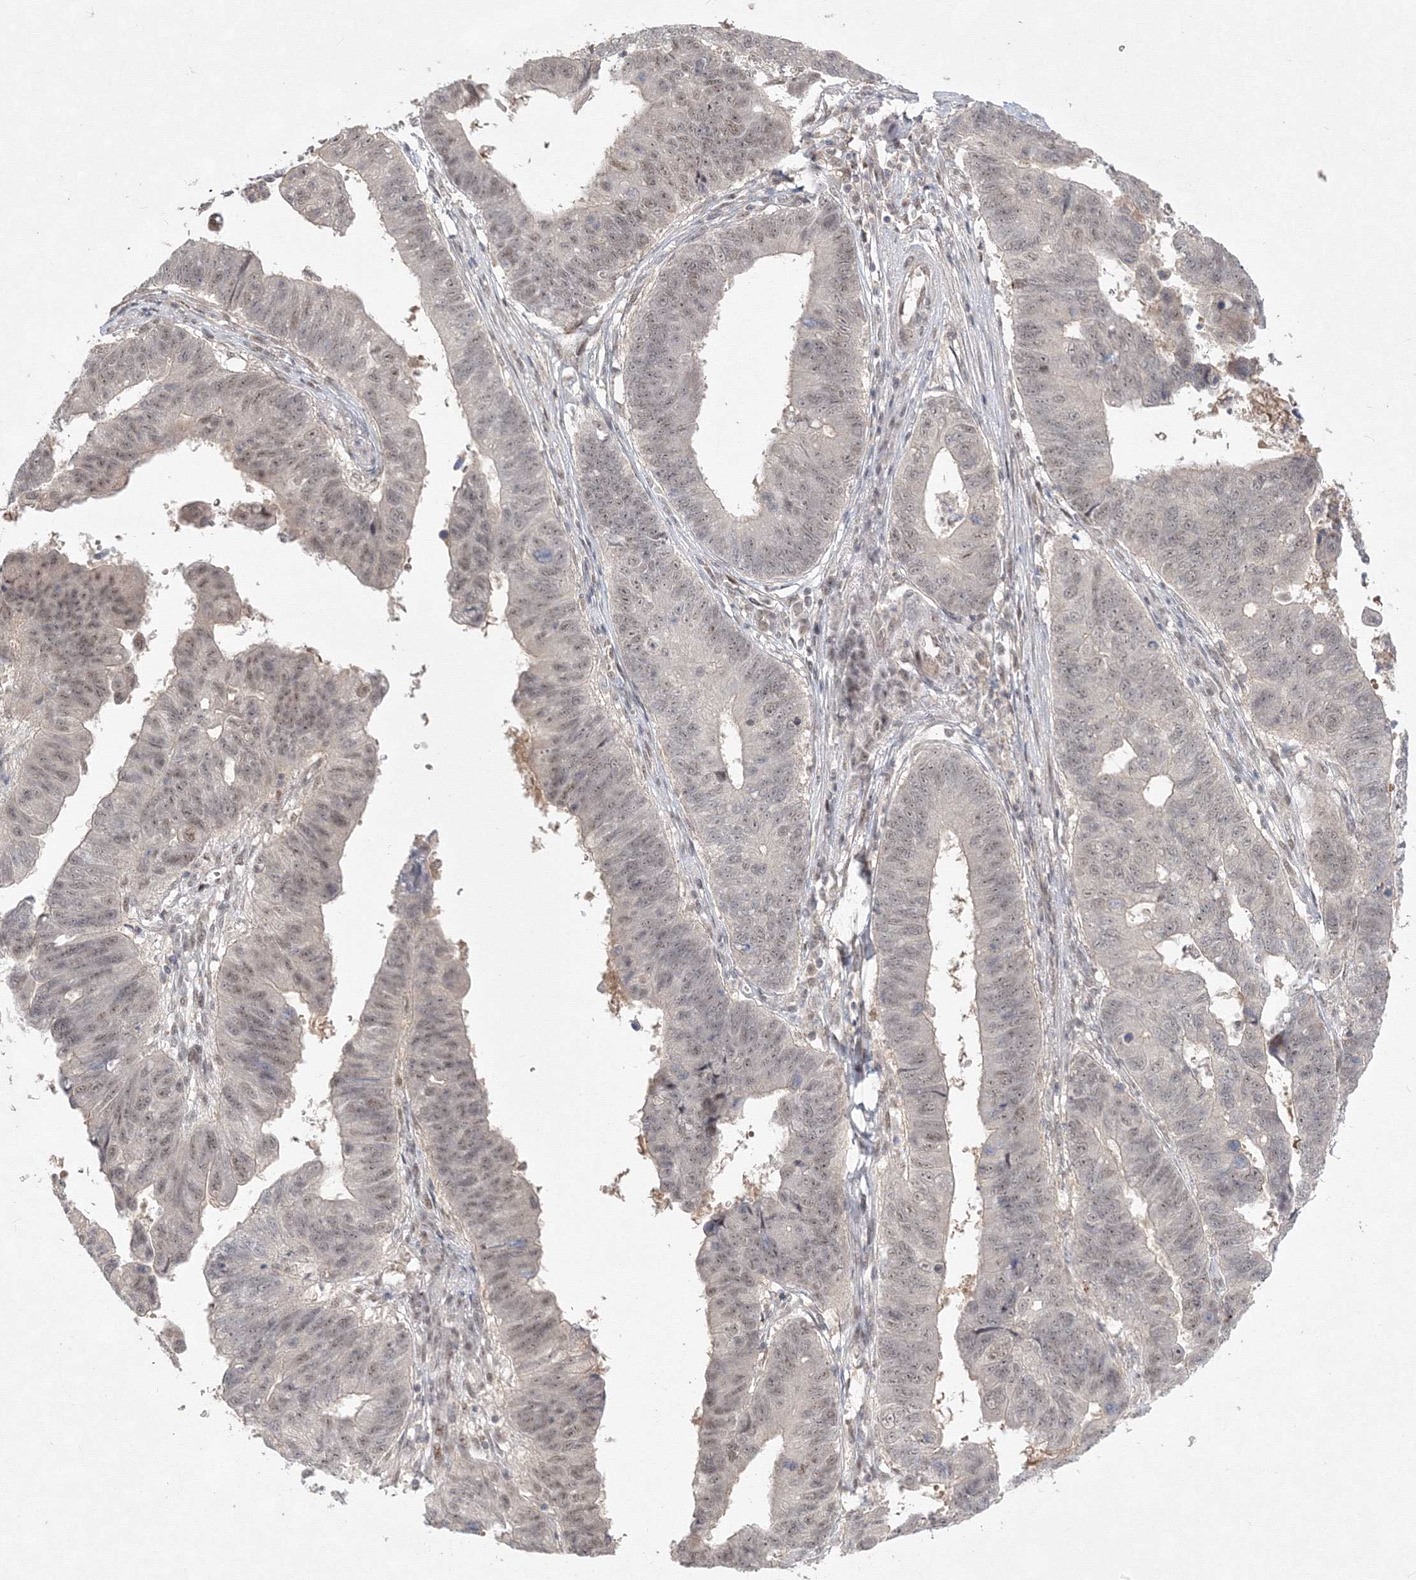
{"staining": {"intensity": "weak", "quantity": ">75%", "location": "nuclear"}, "tissue": "stomach cancer", "cell_type": "Tumor cells", "image_type": "cancer", "snomed": [{"axis": "morphology", "description": "Adenocarcinoma, NOS"}, {"axis": "topography", "description": "Stomach"}], "caption": "Immunohistochemistry (DAB (3,3'-diaminobenzidine)) staining of stomach cancer exhibits weak nuclear protein expression in approximately >75% of tumor cells.", "gene": "COPS4", "patient": {"sex": "male", "age": 59}}